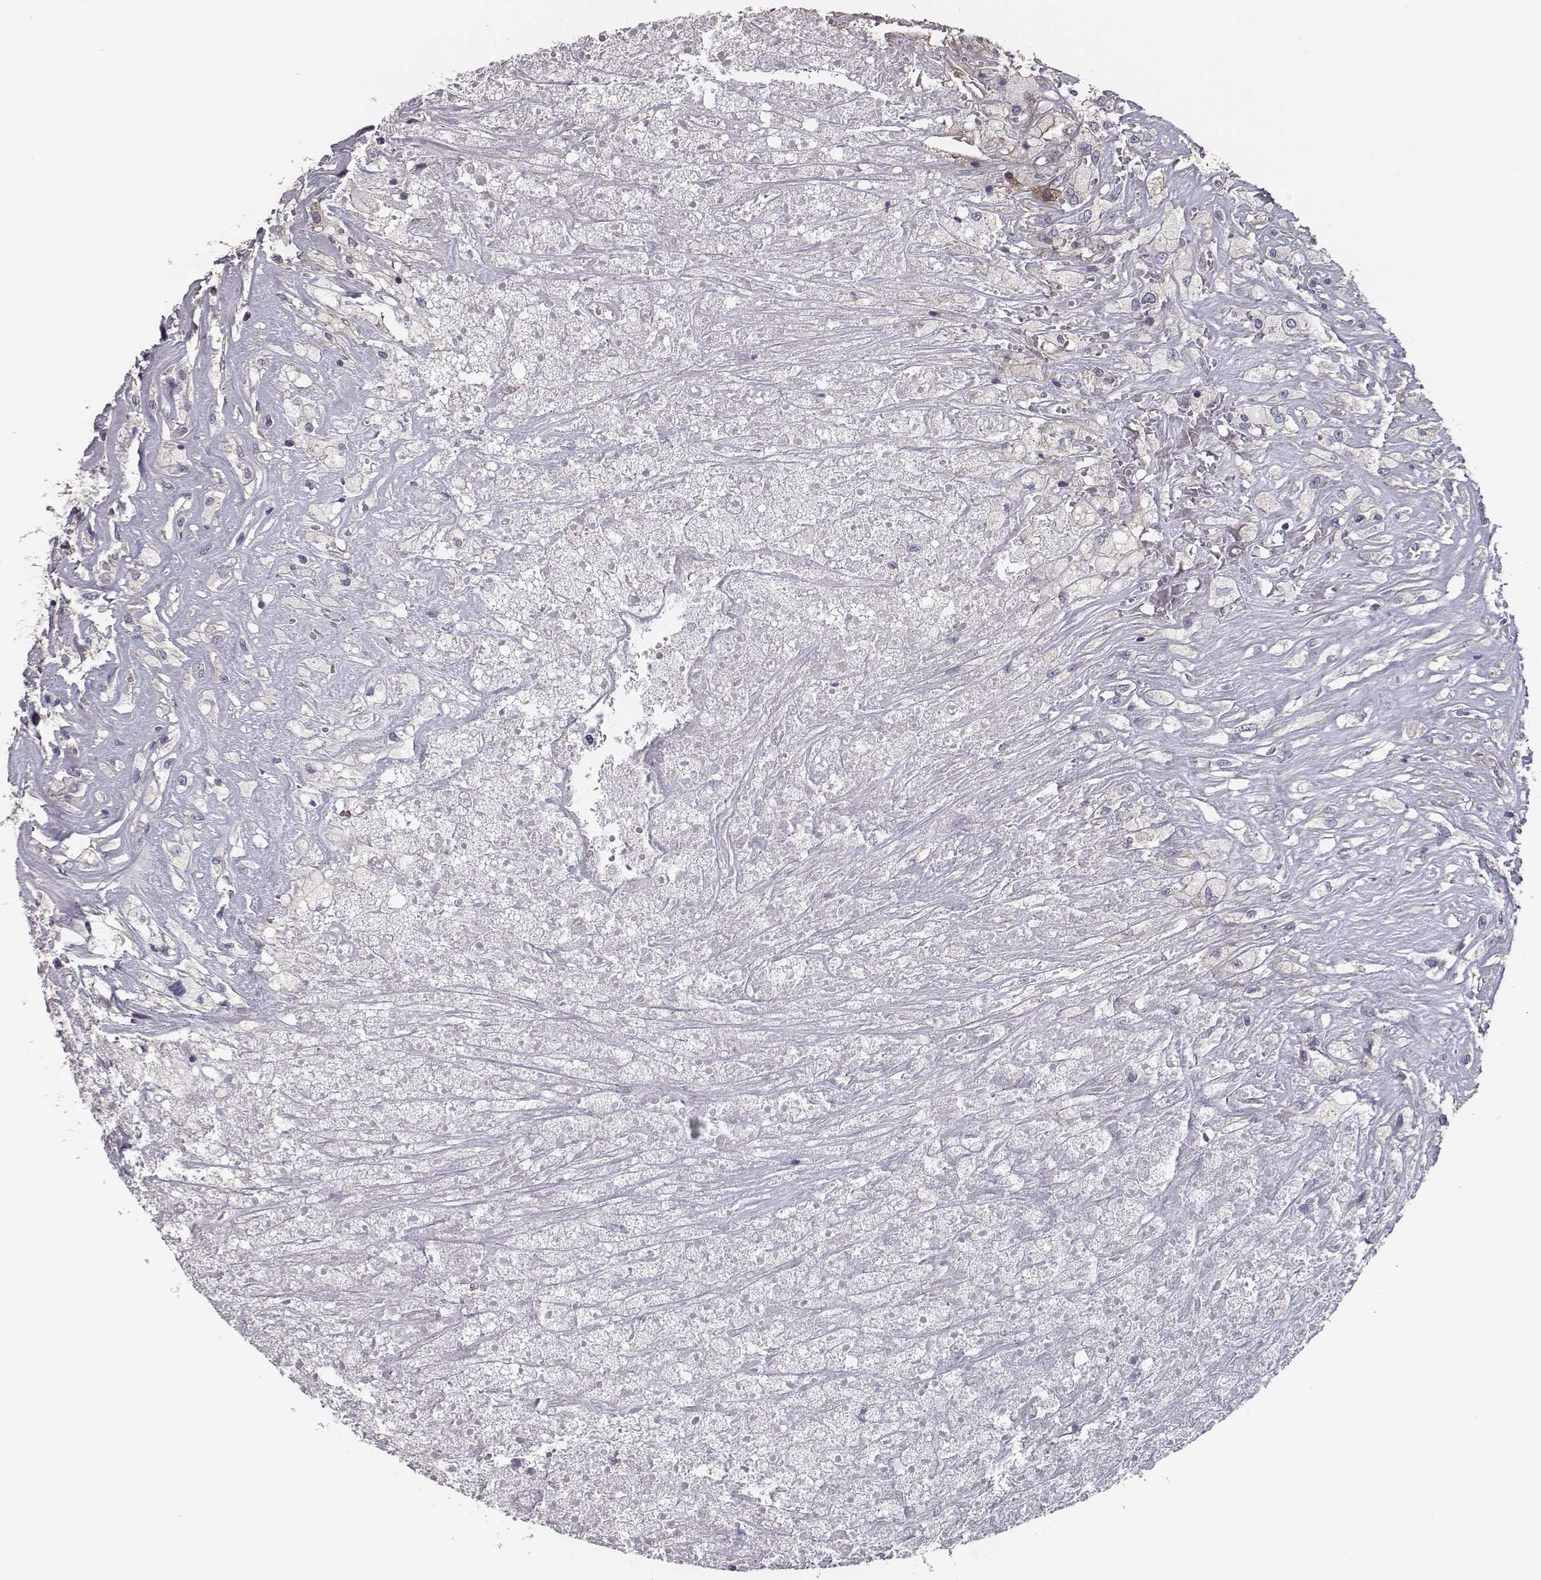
{"staining": {"intensity": "negative", "quantity": "none", "location": "none"}, "tissue": "testis cancer", "cell_type": "Tumor cells", "image_type": "cancer", "snomed": [{"axis": "morphology", "description": "Necrosis, NOS"}, {"axis": "morphology", "description": "Carcinoma, Embryonal, NOS"}, {"axis": "topography", "description": "Testis"}], "caption": "Immunohistochemistry micrograph of neoplastic tissue: testis embryonal carcinoma stained with DAB demonstrates no significant protein staining in tumor cells.", "gene": "ISYNA1", "patient": {"sex": "male", "age": 19}}